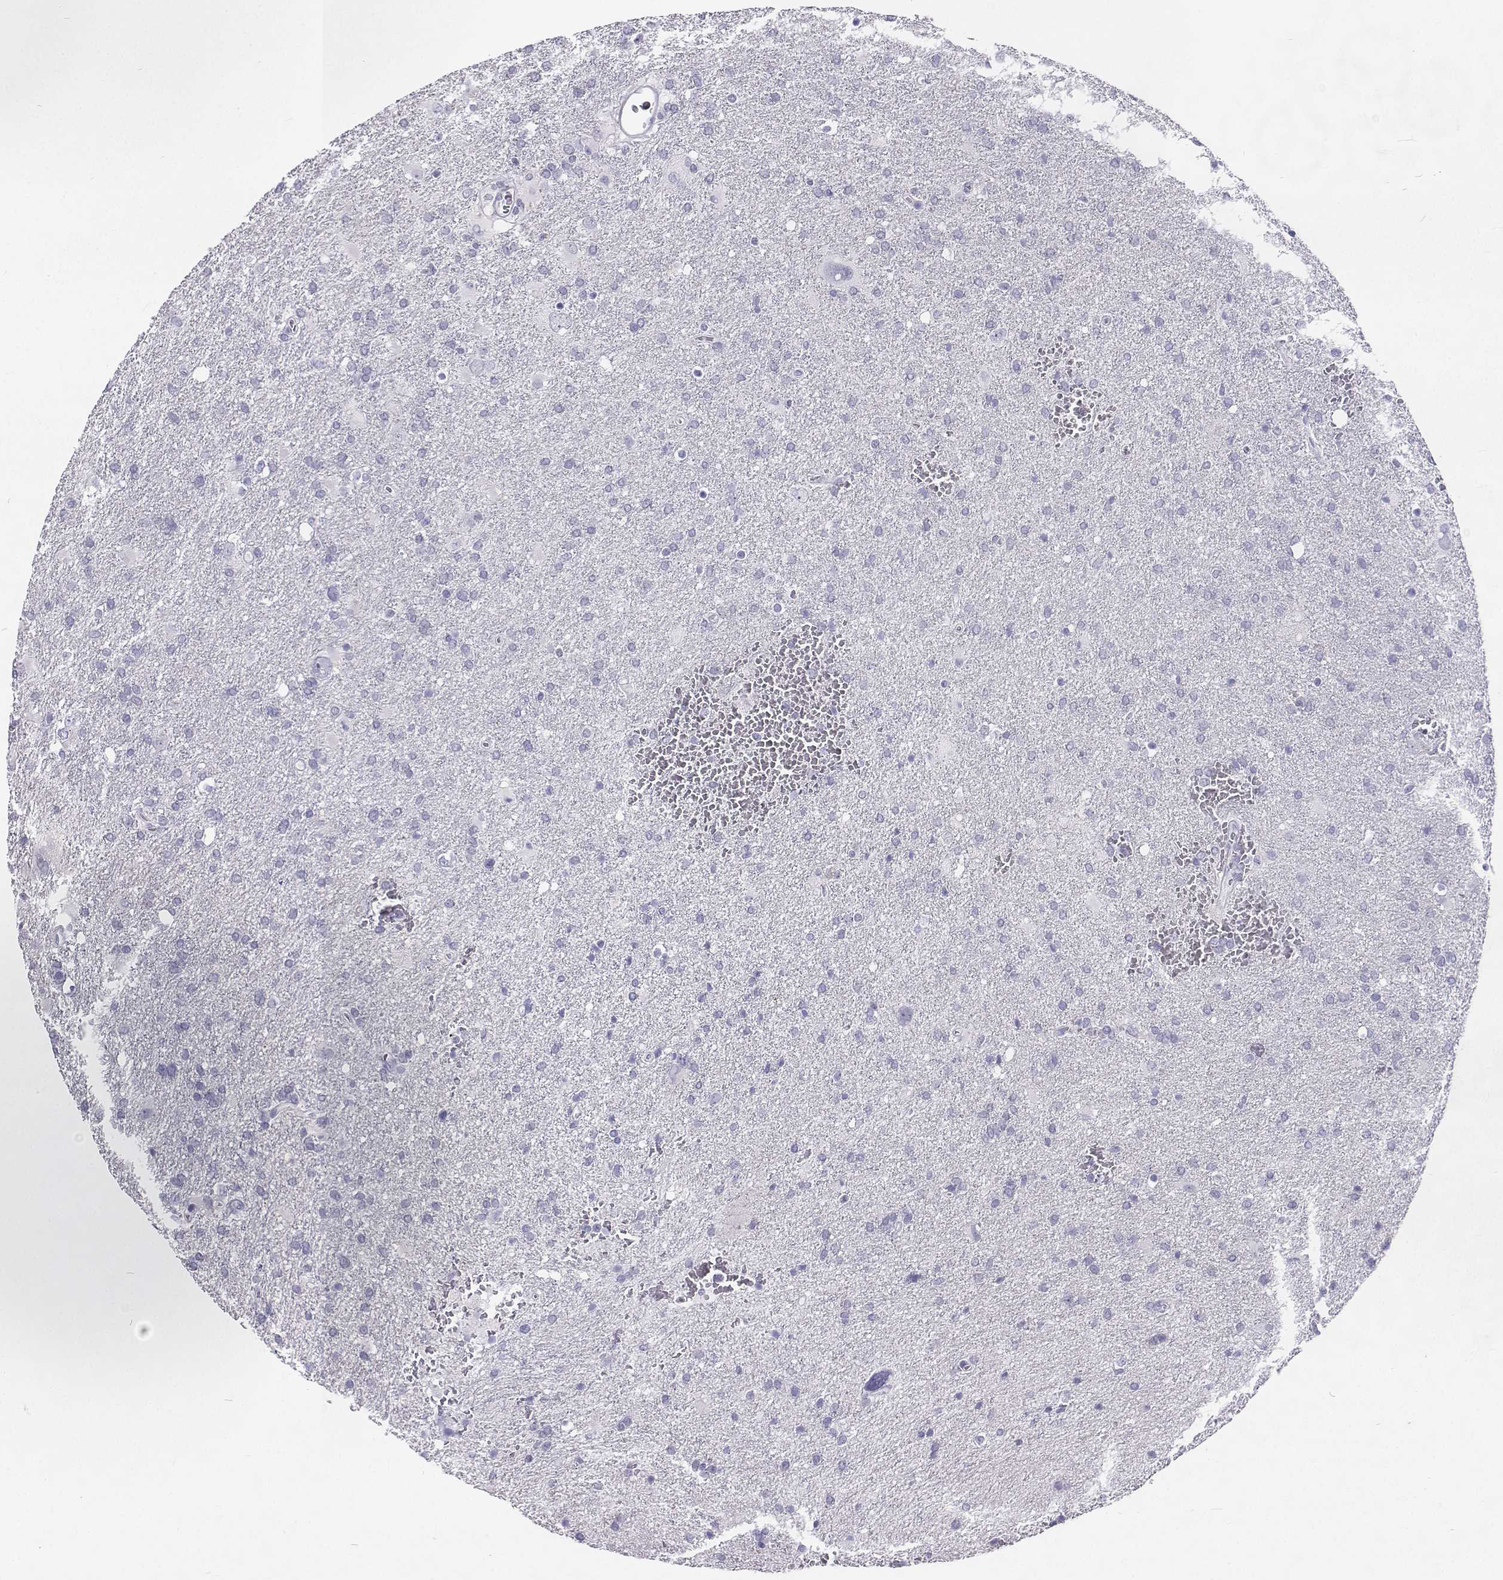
{"staining": {"intensity": "negative", "quantity": "none", "location": "none"}, "tissue": "glioma", "cell_type": "Tumor cells", "image_type": "cancer", "snomed": [{"axis": "morphology", "description": "Glioma, malignant, Low grade"}, {"axis": "topography", "description": "Brain"}], "caption": "DAB (3,3'-diaminobenzidine) immunohistochemical staining of malignant low-grade glioma reveals no significant expression in tumor cells.", "gene": "GALM", "patient": {"sex": "male", "age": 66}}